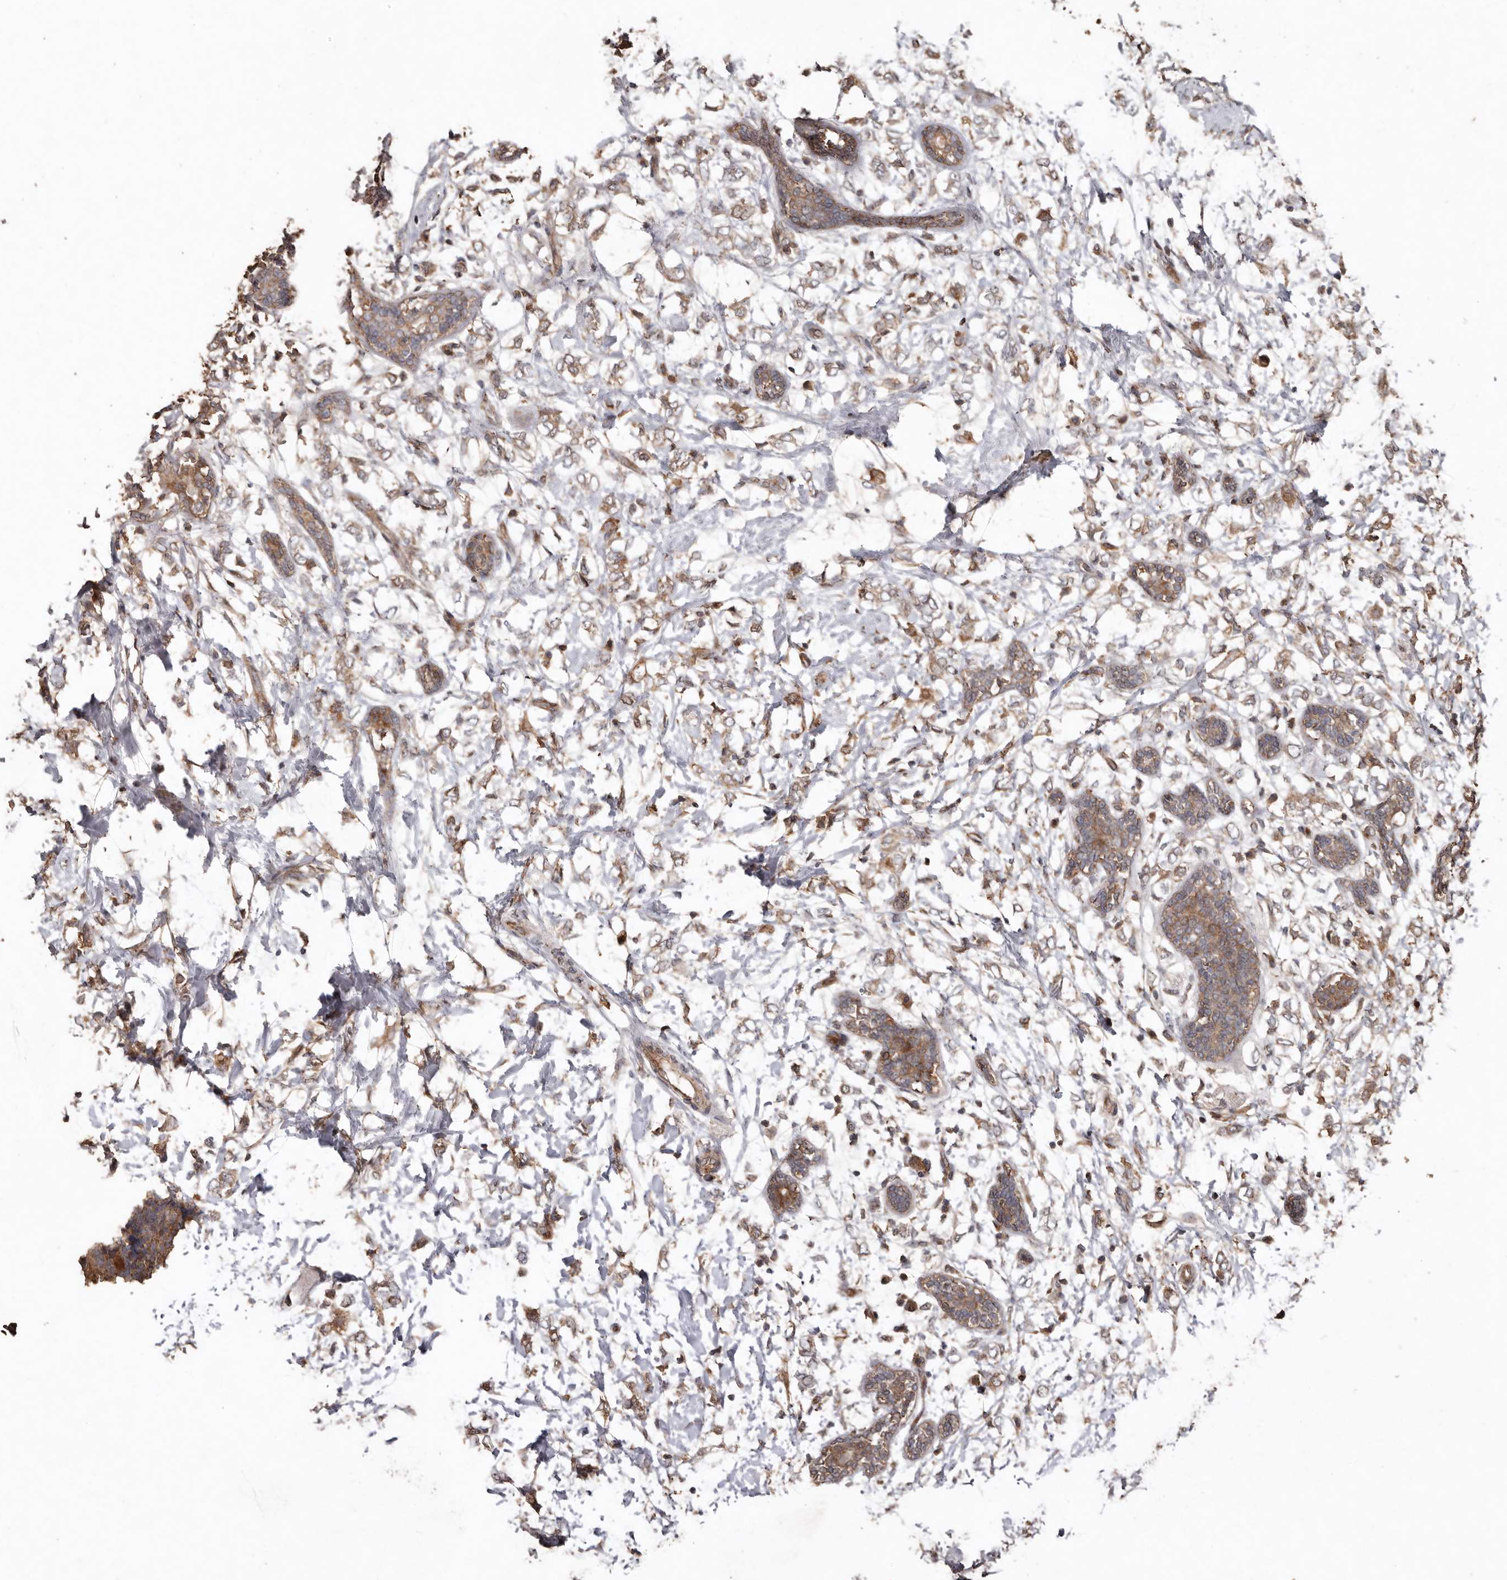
{"staining": {"intensity": "weak", "quantity": ">75%", "location": "cytoplasmic/membranous"}, "tissue": "breast cancer", "cell_type": "Tumor cells", "image_type": "cancer", "snomed": [{"axis": "morphology", "description": "Normal tissue, NOS"}, {"axis": "morphology", "description": "Lobular carcinoma"}, {"axis": "topography", "description": "Breast"}], "caption": "Immunohistochemical staining of lobular carcinoma (breast) exhibits weak cytoplasmic/membranous protein expression in approximately >75% of tumor cells. The staining was performed using DAB (3,3'-diaminobenzidine) to visualize the protein expression in brown, while the nuclei were stained in blue with hematoxylin (Magnification: 20x).", "gene": "RANBP17", "patient": {"sex": "female", "age": 47}}